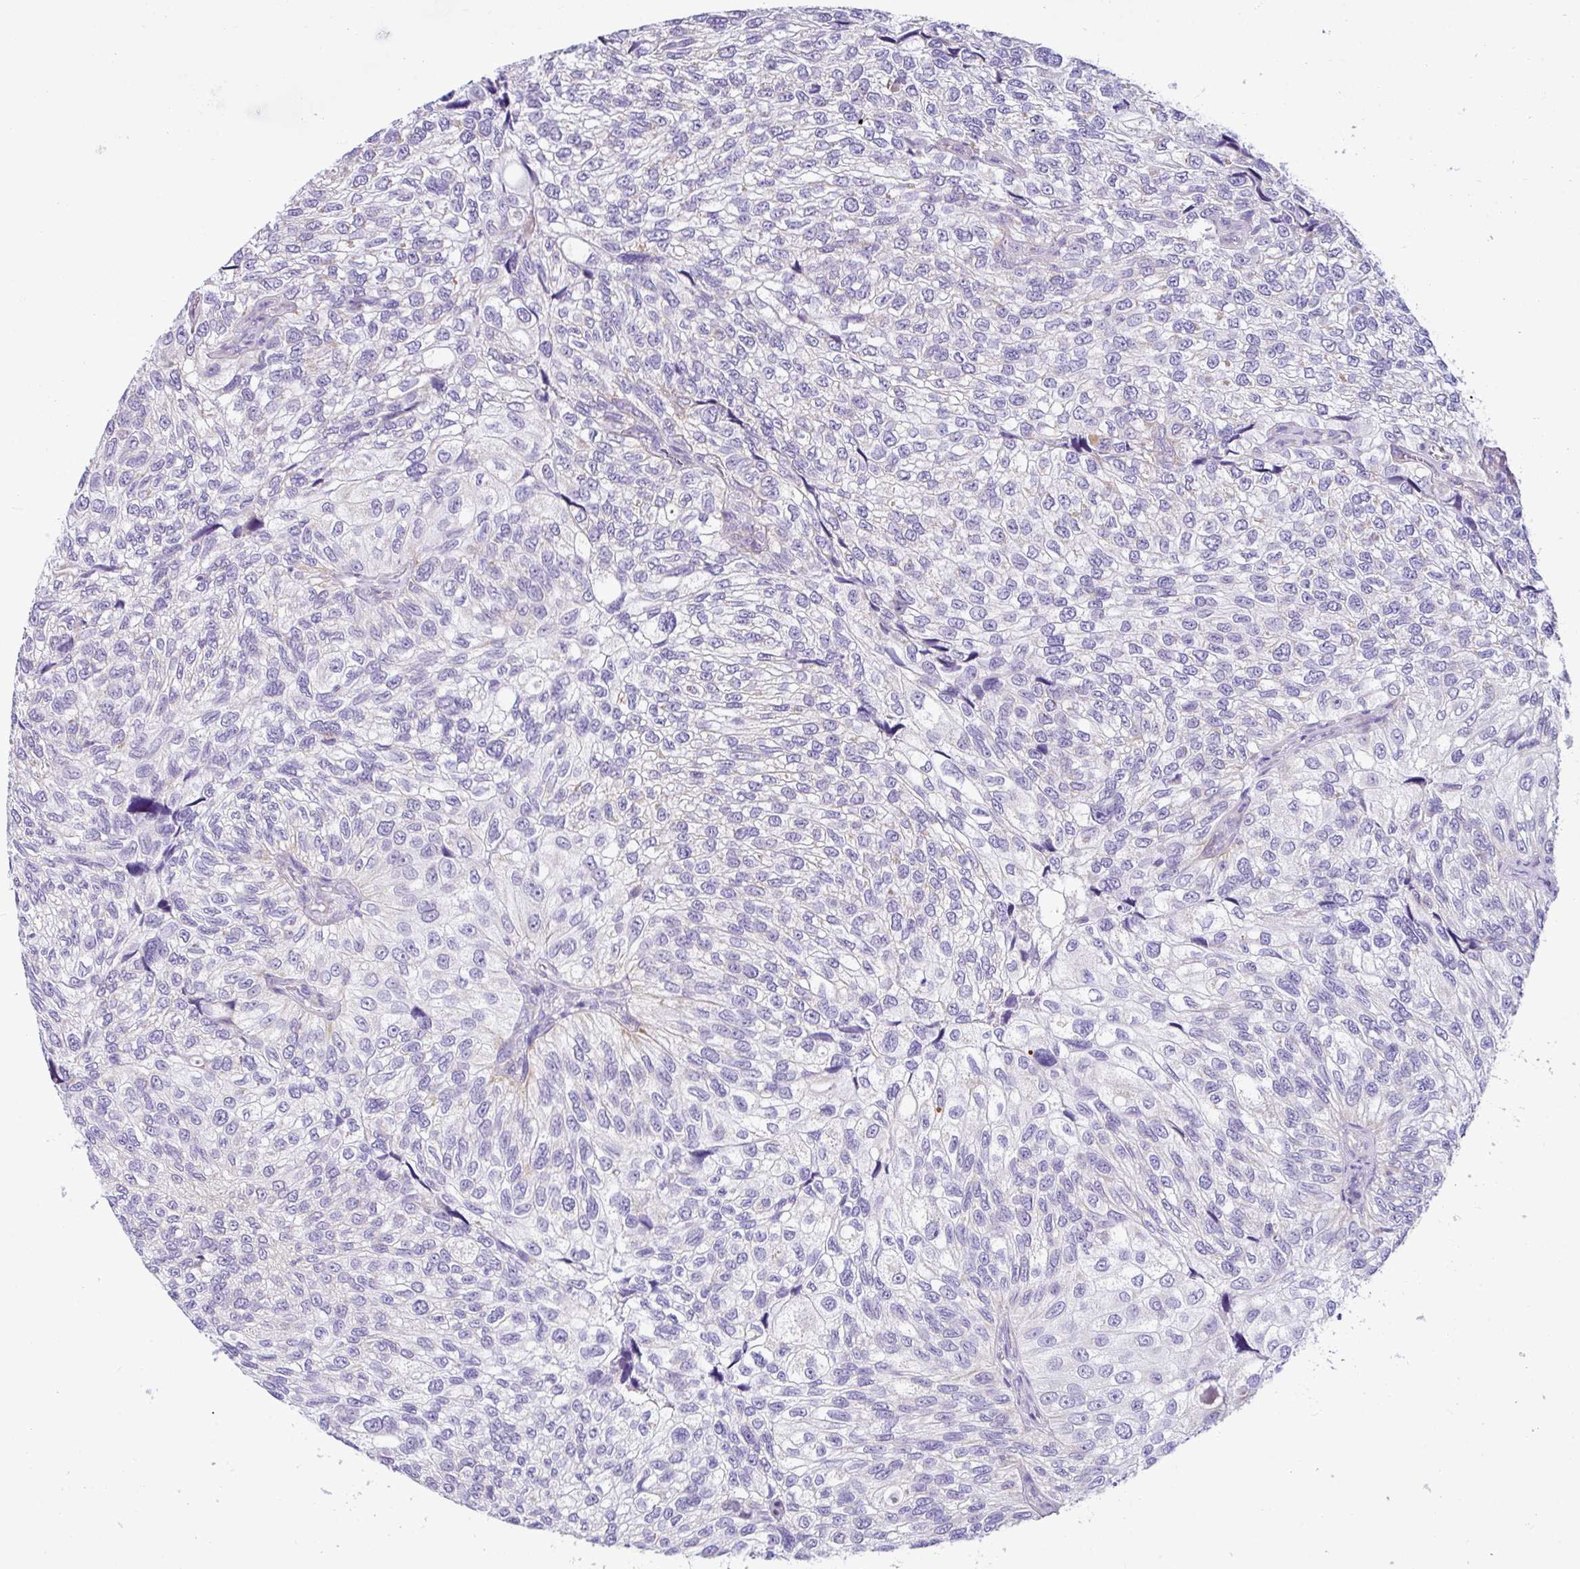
{"staining": {"intensity": "negative", "quantity": "none", "location": "none"}, "tissue": "urothelial cancer", "cell_type": "Tumor cells", "image_type": "cancer", "snomed": [{"axis": "morphology", "description": "Urothelial carcinoma, NOS"}, {"axis": "topography", "description": "Urinary bladder"}], "caption": "This is an immunohistochemistry (IHC) photomicrograph of human urothelial cancer. There is no positivity in tumor cells.", "gene": "SH2D3C", "patient": {"sex": "male", "age": 87}}